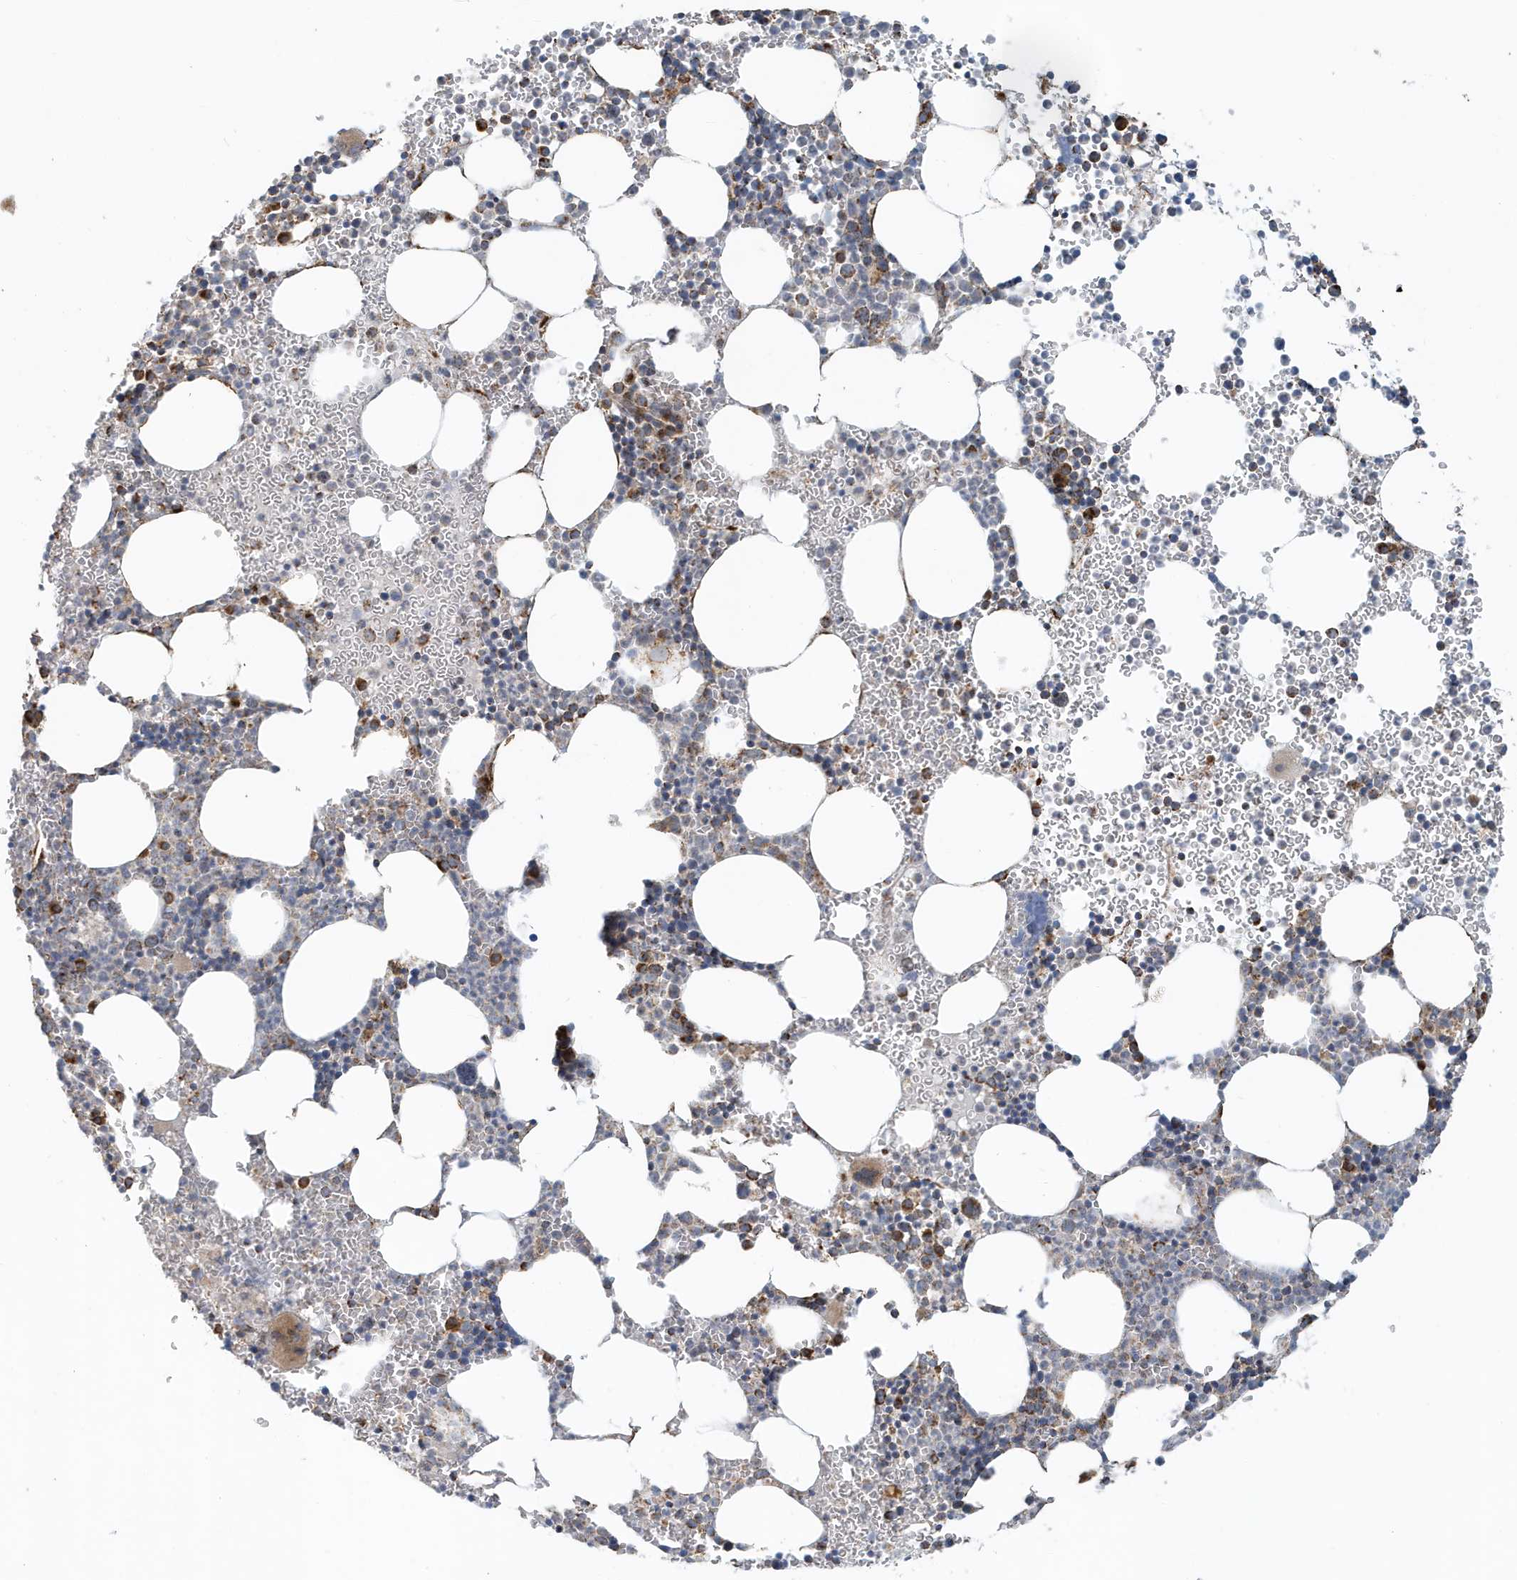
{"staining": {"intensity": "strong", "quantity": "25%-75%", "location": "cytoplasmic/membranous"}, "tissue": "bone marrow", "cell_type": "Hematopoietic cells", "image_type": "normal", "snomed": [{"axis": "morphology", "description": "Normal tissue, NOS"}, {"axis": "topography", "description": "Bone marrow"}], "caption": "The histopathology image exhibits immunohistochemical staining of unremarkable bone marrow. There is strong cytoplasmic/membranous positivity is present in about 25%-75% of hematopoietic cells. The staining was performed using DAB to visualize the protein expression in brown, while the nuclei were stained in blue with hematoxylin (Magnification: 20x).", "gene": "MAN1A1", "patient": {"sex": "female", "age": 78}}